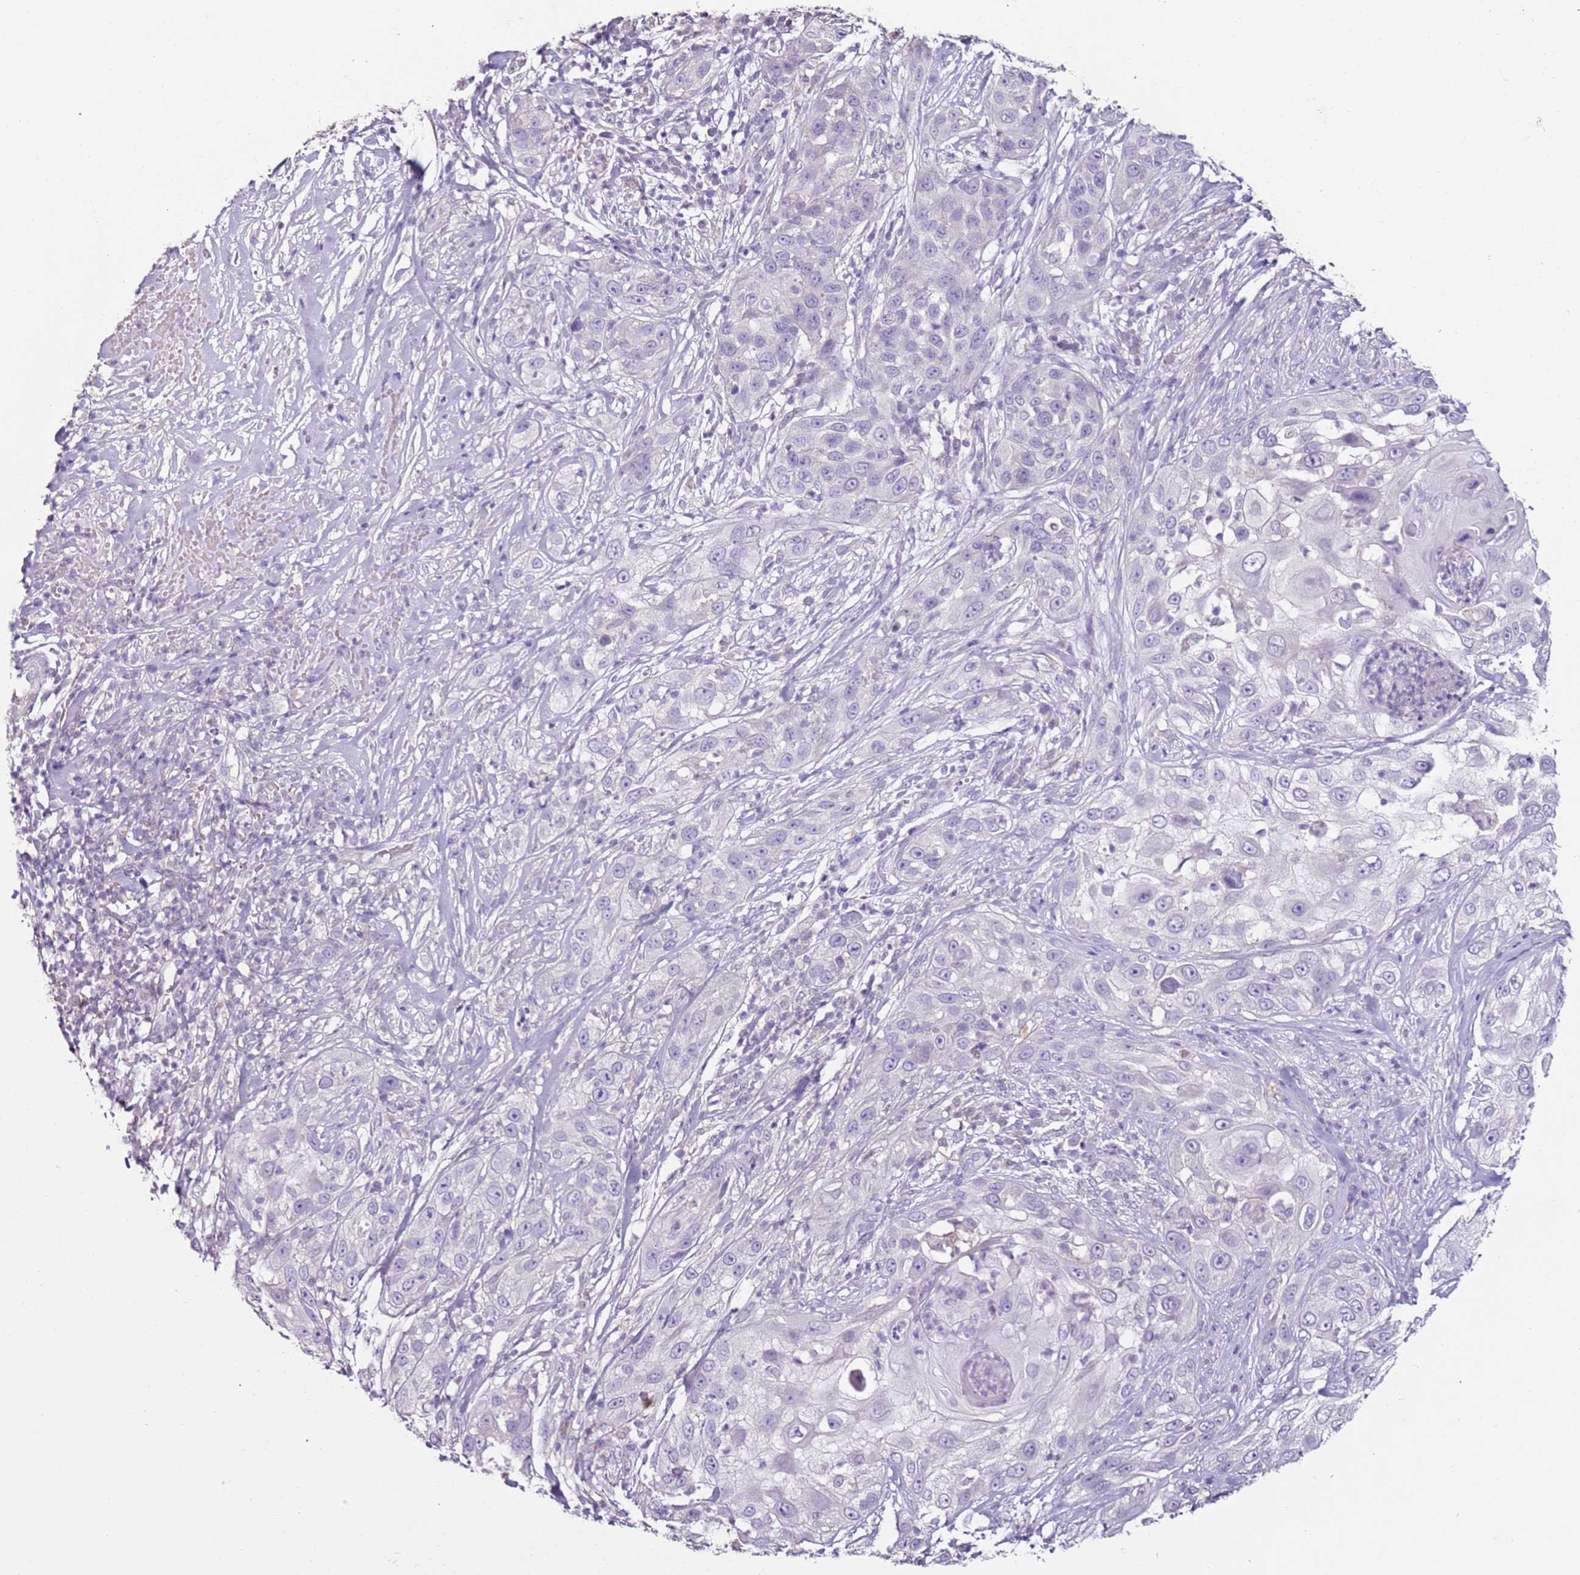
{"staining": {"intensity": "negative", "quantity": "none", "location": "none"}, "tissue": "skin cancer", "cell_type": "Tumor cells", "image_type": "cancer", "snomed": [{"axis": "morphology", "description": "Squamous cell carcinoma, NOS"}, {"axis": "topography", "description": "Skin"}], "caption": "Immunohistochemical staining of skin squamous cell carcinoma shows no significant positivity in tumor cells. The staining was performed using DAB to visualize the protein expression in brown, while the nuclei were stained in blue with hematoxylin (Magnification: 20x).", "gene": "MDH1", "patient": {"sex": "female", "age": 44}}